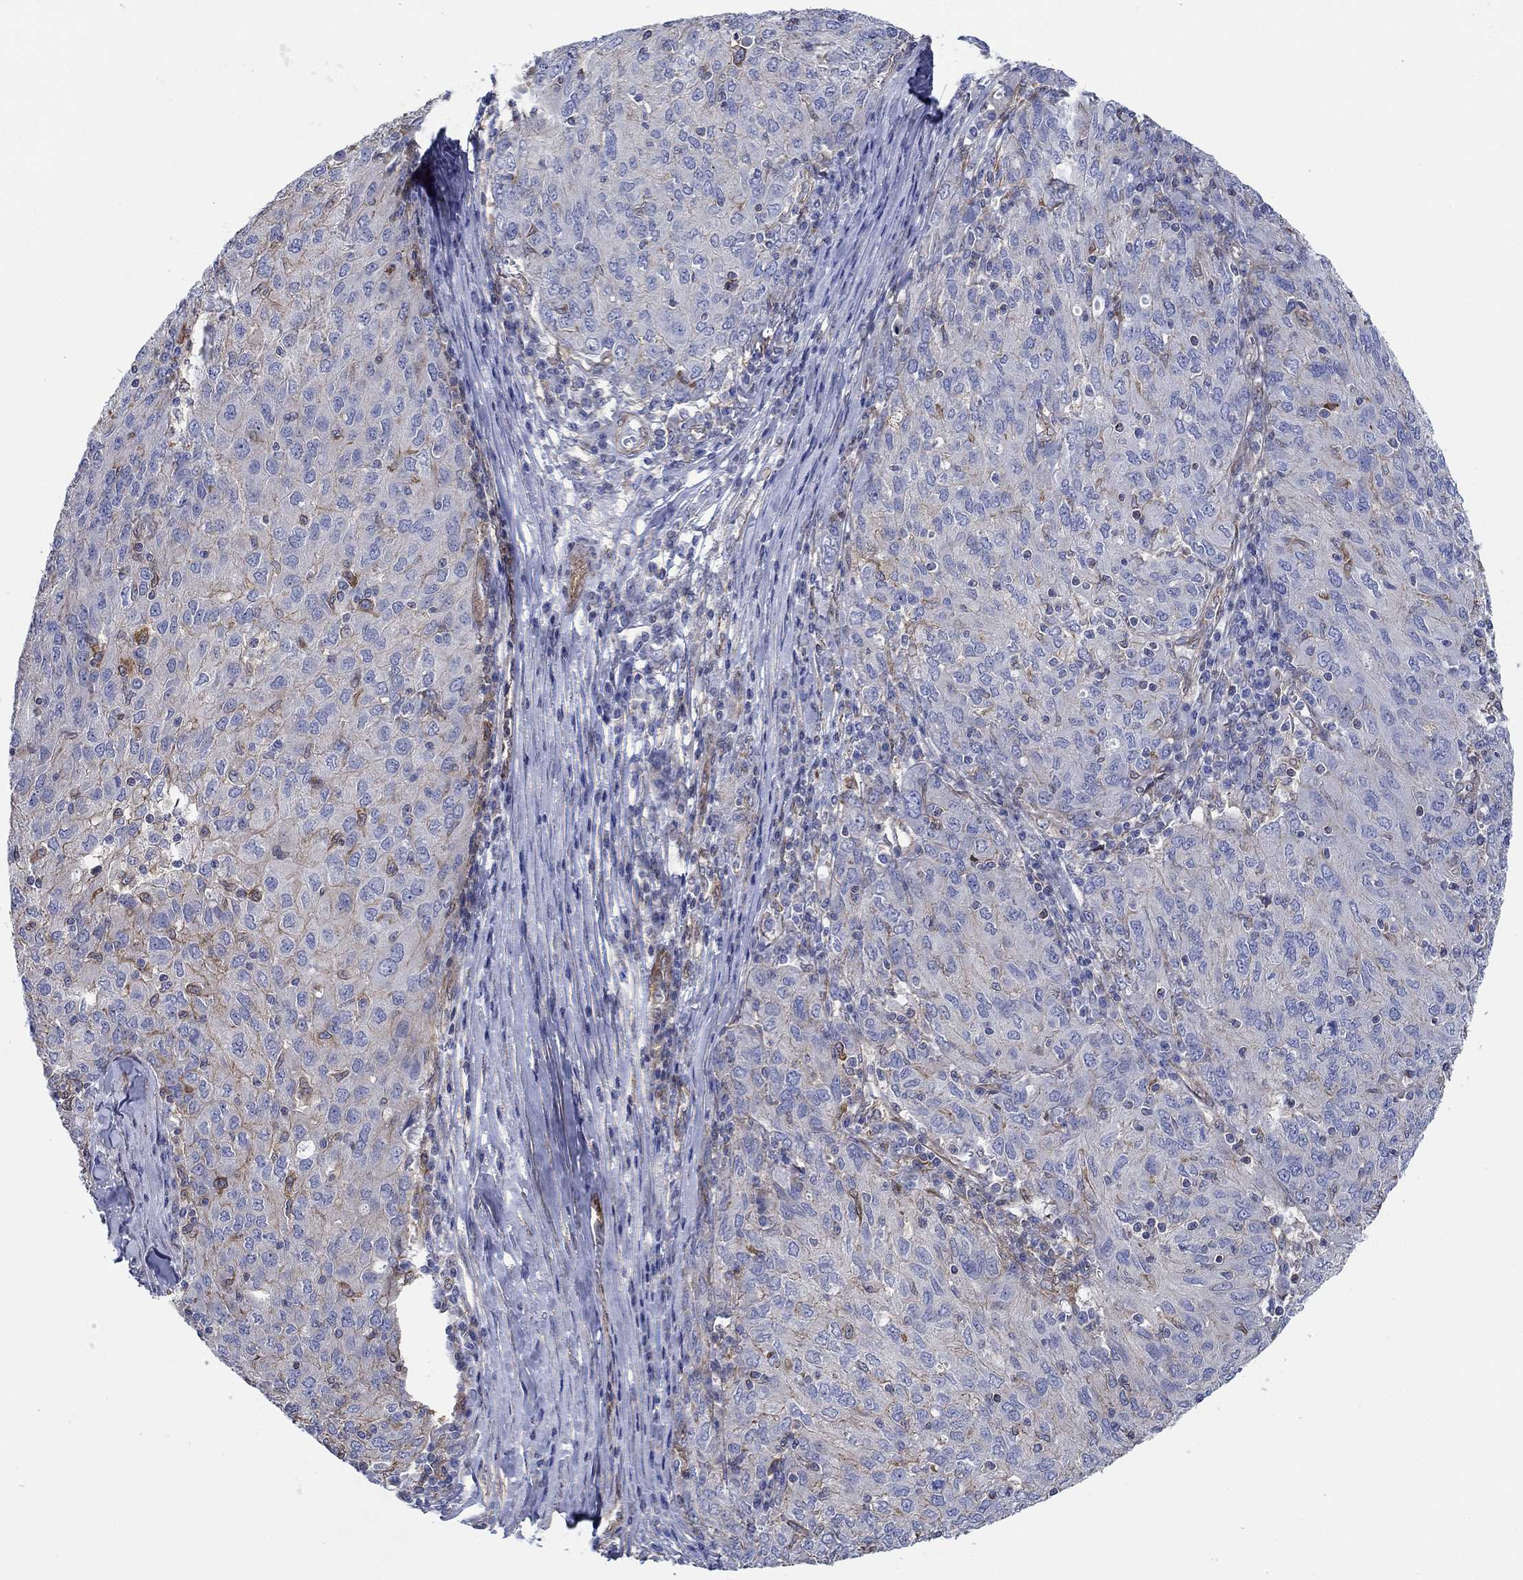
{"staining": {"intensity": "weak", "quantity": "<25%", "location": "cytoplasmic/membranous"}, "tissue": "ovarian cancer", "cell_type": "Tumor cells", "image_type": "cancer", "snomed": [{"axis": "morphology", "description": "Carcinoma, endometroid"}, {"axis": "topography", "description": "Ovary"}], "caption": "Tumor cells are negative for protein expression in human ovarian cancer.", "gene": "FMN1", "patient": {"sex": "female", "age": 50}}